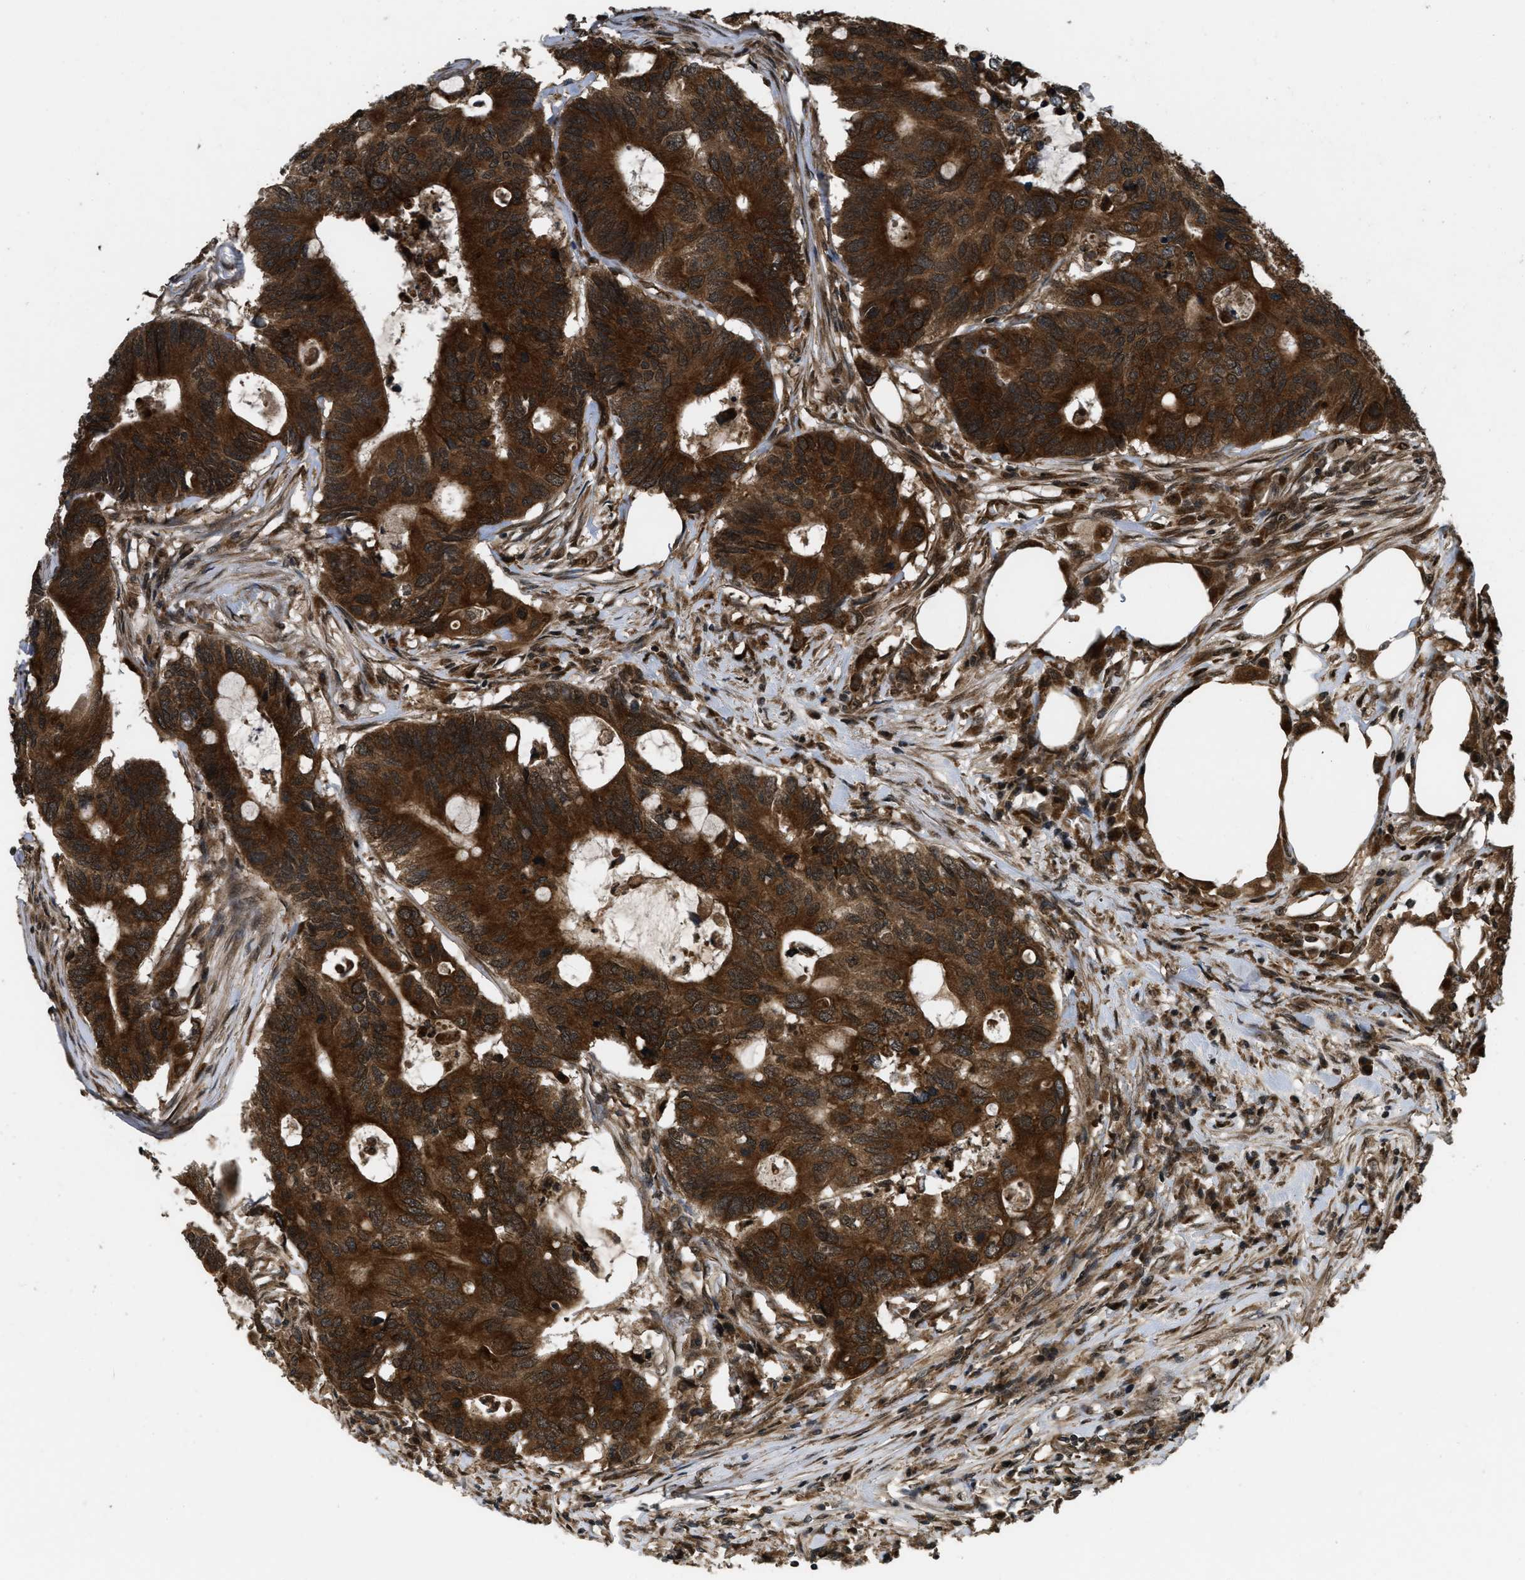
{"staining": {"intensity": "moderate", "quantity": ">75%", "location": "cytoplasmic/membranous"}, "tissue": "colorectal cancer", "cell_type": "Tumor cells", "image_type": "cancer", "snomed": [{"axis": "morphology", "description": "Adenocarcinoma, NOS"}, {"axis": "topography", "description": "Colon"}], "caption": "This is an image of immunohistochemistry staining of adenocarcinoma (colorectal), which shows moderate staining in the cytoplasmic/membranous of tumor cells.", "gene": "SPTLC1", "patient": {"sex": "male", "age": 71}}